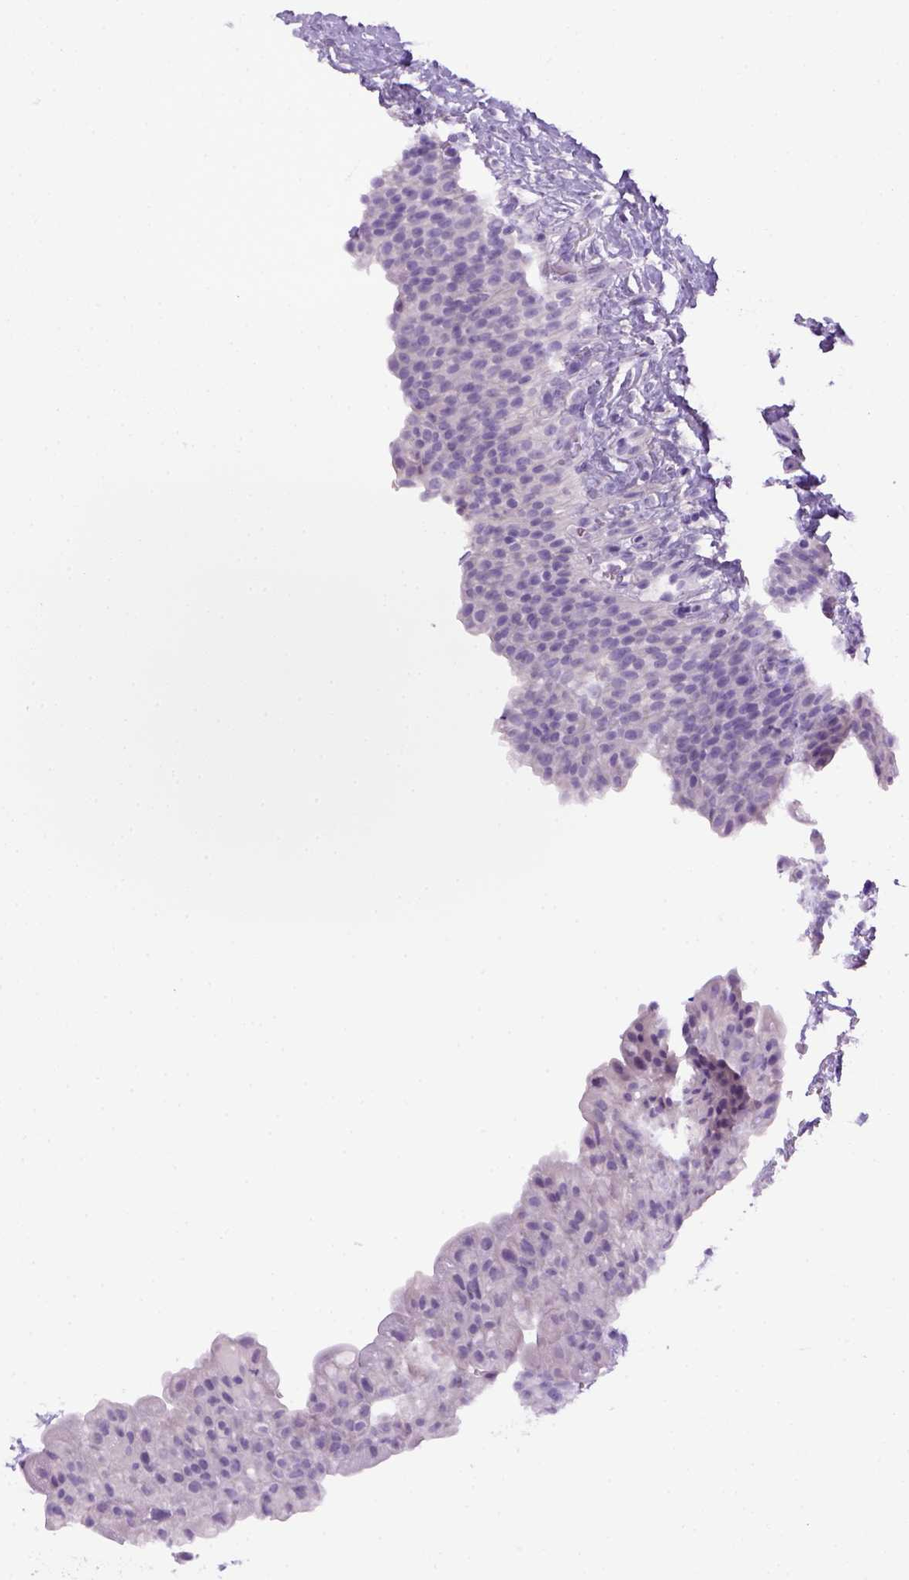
{"staining": {"intensity": "negative", "quantity": "none", "location": "none"}, "tissue": "urinary bladder", "cell_type": "Urothelial cells", "image_type": "normal", "snomed": [{"axis": "morphology", "description": "Normal tissue, NOS"}, {"axis": "topography", "description": "Urinary bladder"}, {"axis": "topography", "description": "Prostate"}], "caption": "Image shows no protein positivity in urothelial cells of normal urinary bladder. (DAB immunohistochemistry, high magnification).", "gene": "SGCG", "patient": {"sex": "male", "age": 76}}